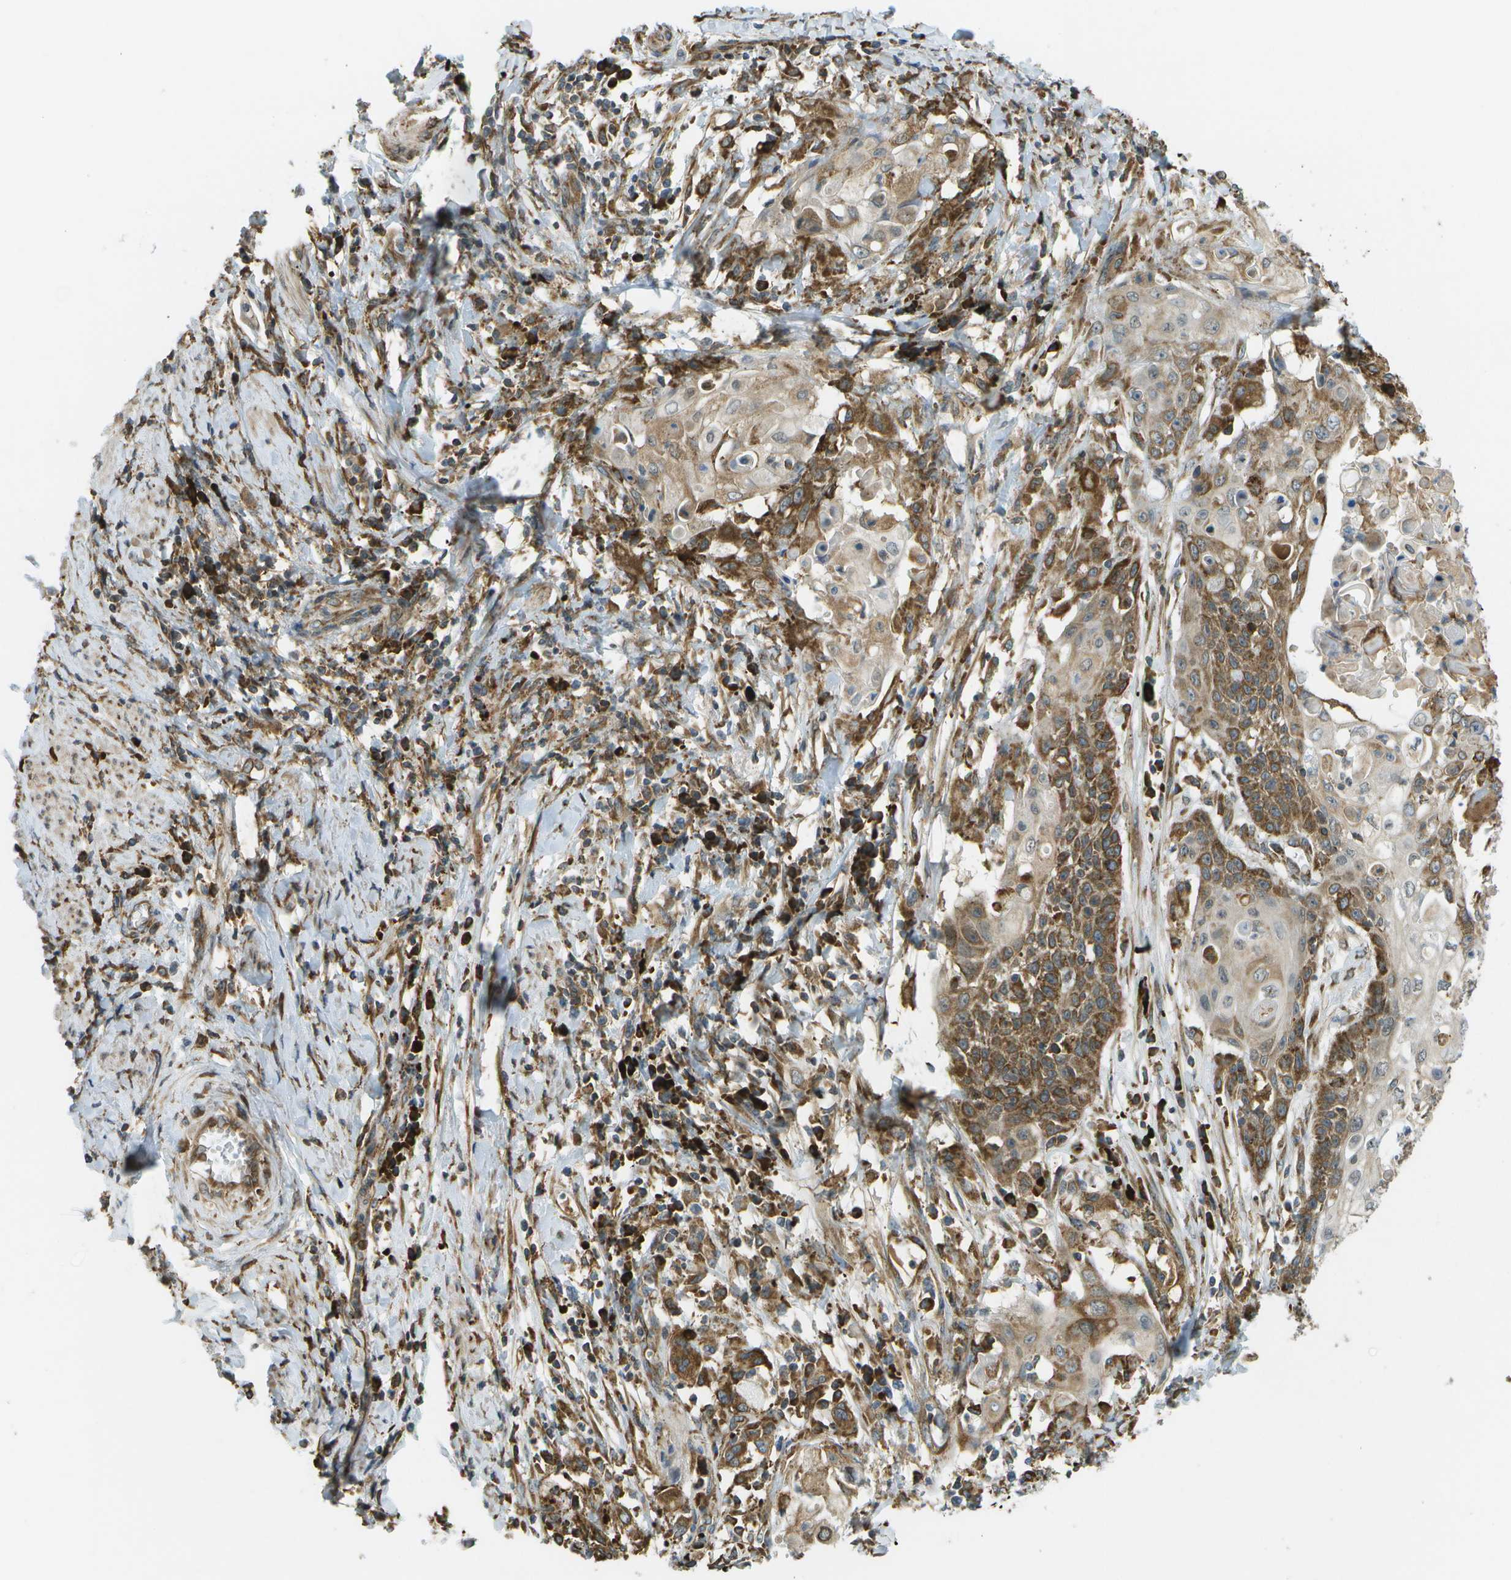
{"staining": {"intensity": "strong", "quantity": "<25%", "location": "cytoplasmic/membranous"}, "tissue": "cervical cancer", "cell_type": "Tumor cells", "image_type": "cancer", "snomed": [{"axis": "morphology", "description": "Squamous cell carcinoma, NOS"}, {"axis": "topography", "description": "Cervix"}], "caption": "The histopathology image displays immunohistochemical staining of cervical squamous cell carcinoma. There is strong cytoplasmic/membranous expression is present in about <25% of tumor cells. (Brightfield microscopy of DAB IHC at high magnification).", "gene": "USP30", "patient": {"sex": "female", "age": 39}}